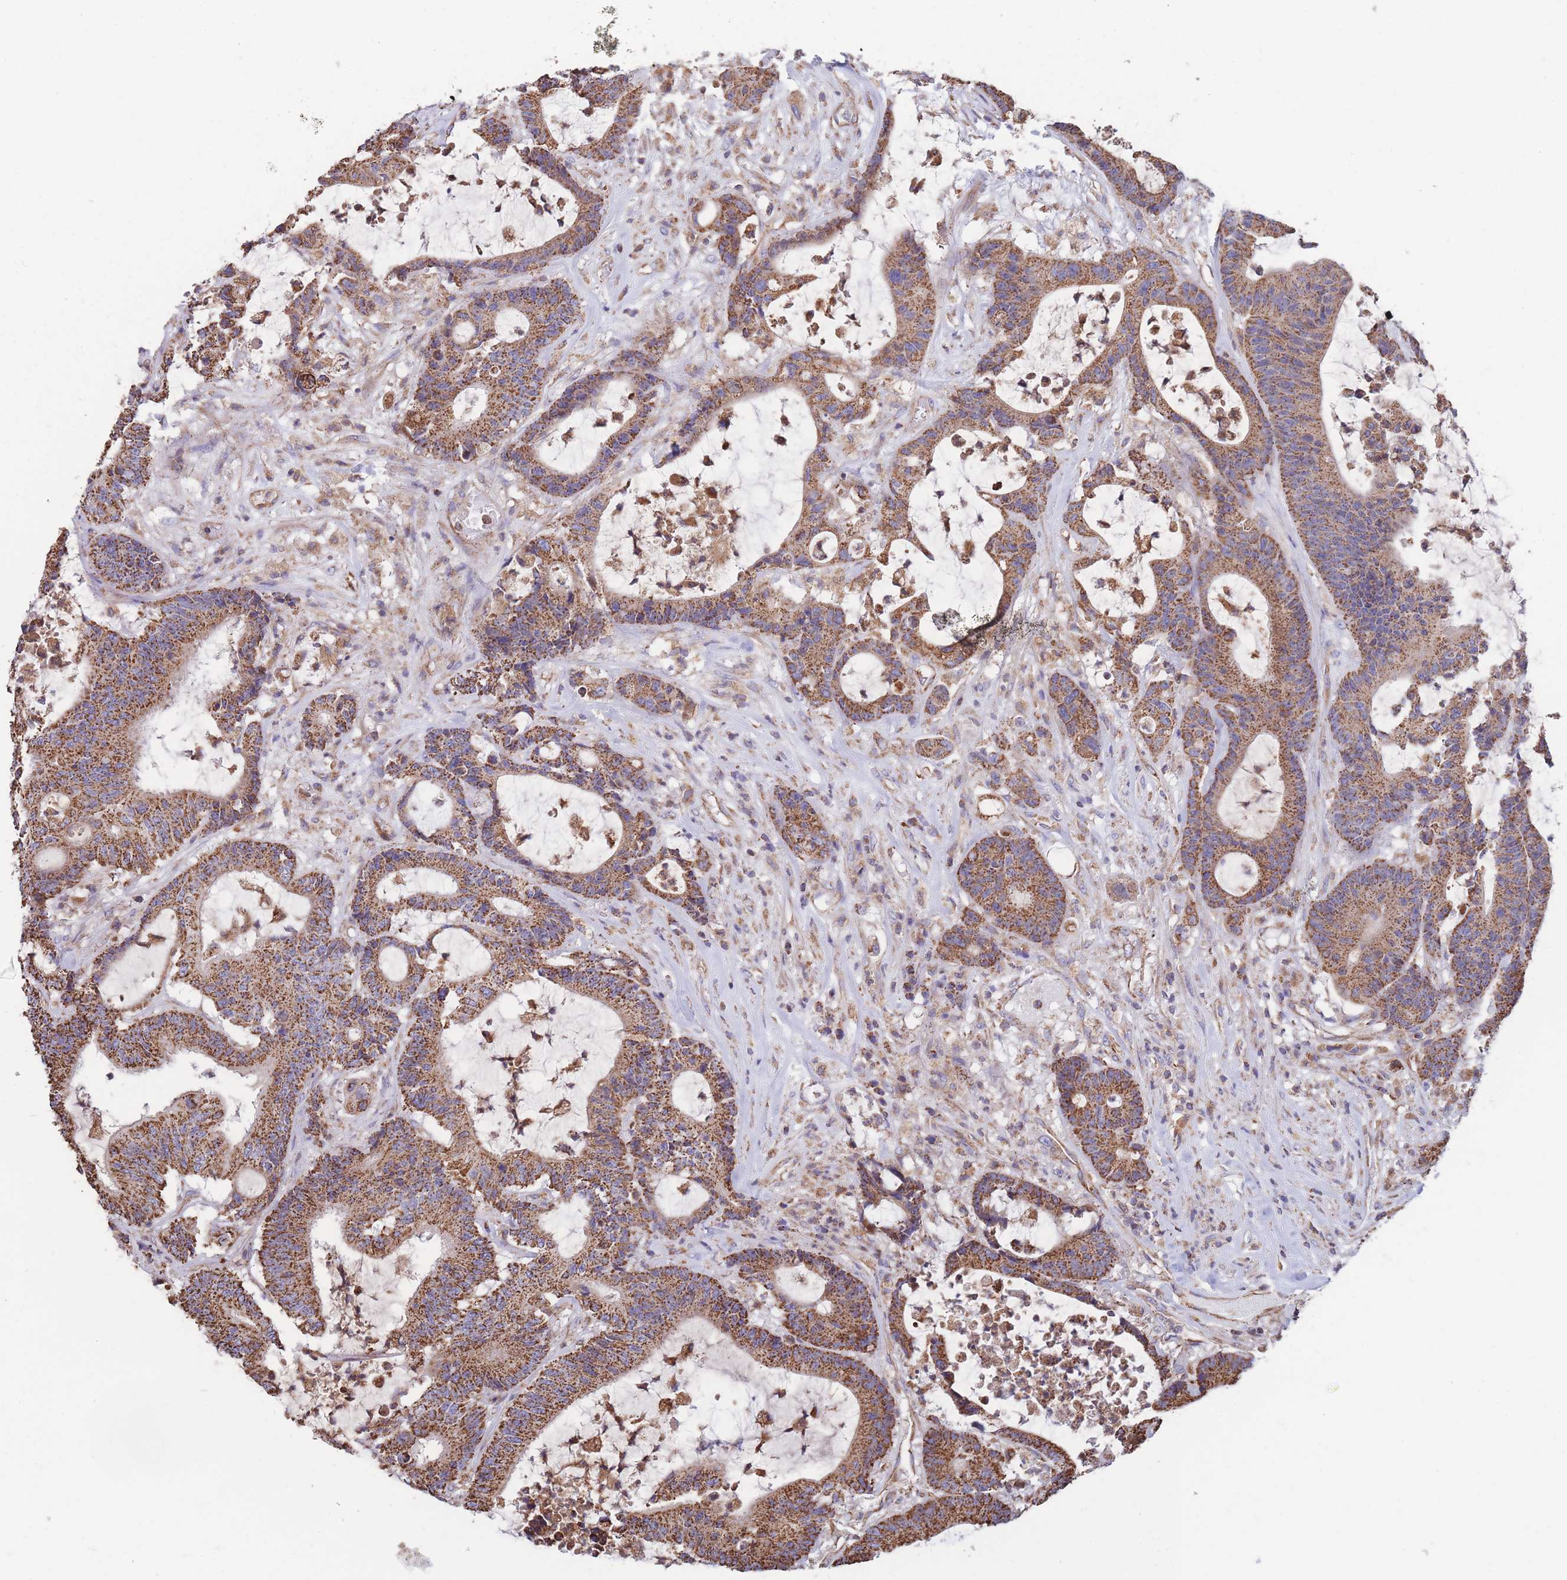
{"staining": {"intensity": "strong", "quantity": ">75%", "location": "cytoplasmic/membranous"}, "tissue": "colorectal cancer", "cell_type": "Tumor cells", "image_type": "cancer", "snomed": [{"axis": "morphology", "description": "Adenocarcinoma, NOS"}, {"axis": "topography", "description": "Colon"}], "caption": "Protein staining of colorectal adenocarcinoma tissue displays strong cytoplasmic/membranous positivity in about >75% of tumor cells. The staining was performed using DAB (3,3'-diaminobenzidine) to visualize the protein expression in brown, while the nuclei were stained in blue with hematoxylin (Magnification: 20x).", "gene": "FKBP8", "patient": {"sex": "female", "age": 84}}